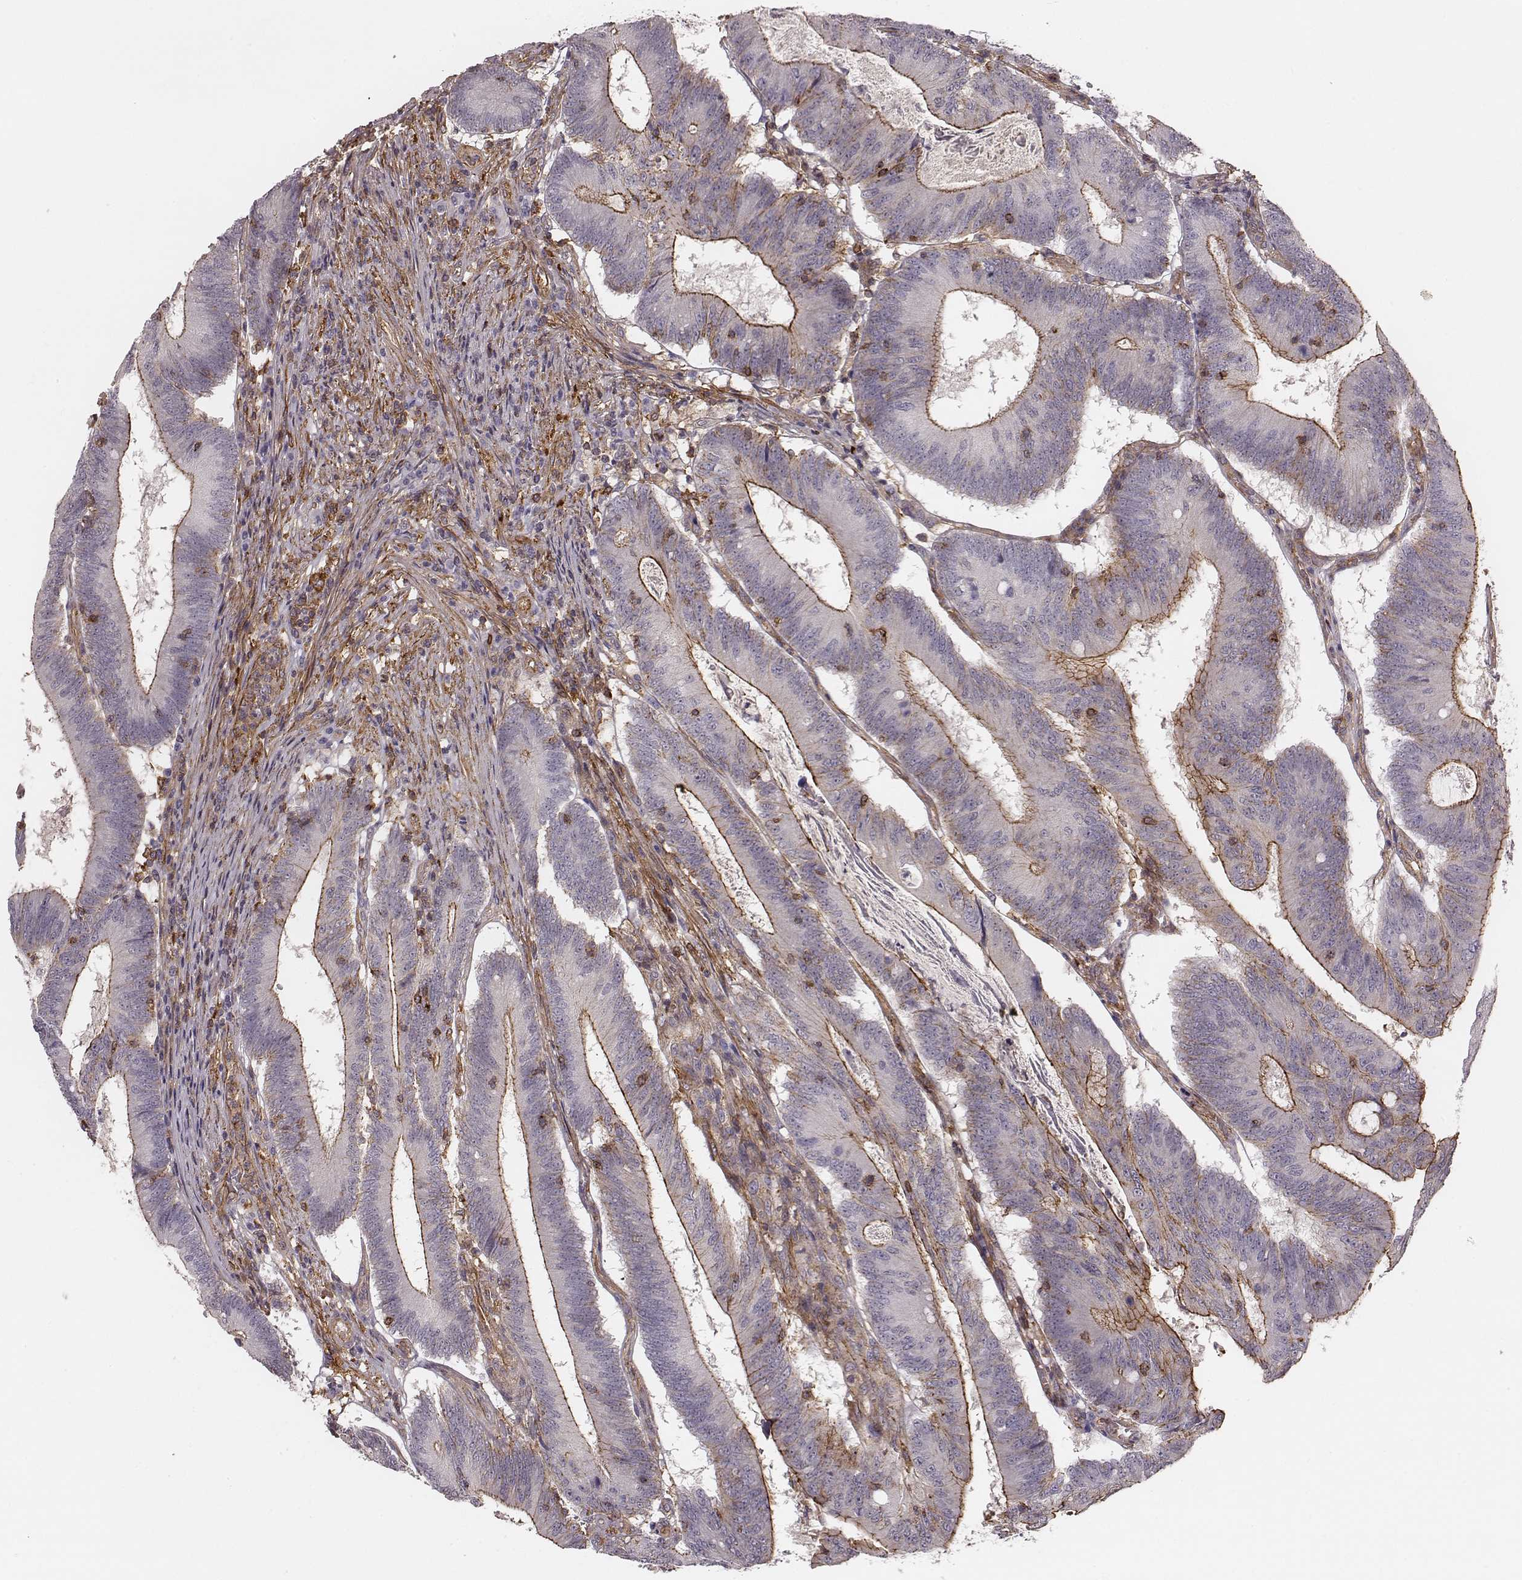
{"staining": {"intensity": "strong", "quantity": "<25%", "location": "cytoplasmic/membranous"}, "tissue": "colorectal cancer", "cell_type": "Tumor cells", "image_type": "cancer", "snomed": [{"axis": "morphology", "description": "Adenocarcinoma, NOS"}, {"axis": "topography", "description": "Colon"}], "caption": "Immunohistochemical staining of colorectal cancer (adenocarcinoma) exhibits medium levels of strong cytoplasmic/membranous staining in approximately <25% of tumor cells.", "gene": "ZYX", "patient": {"sex": "female", "age": 70}}